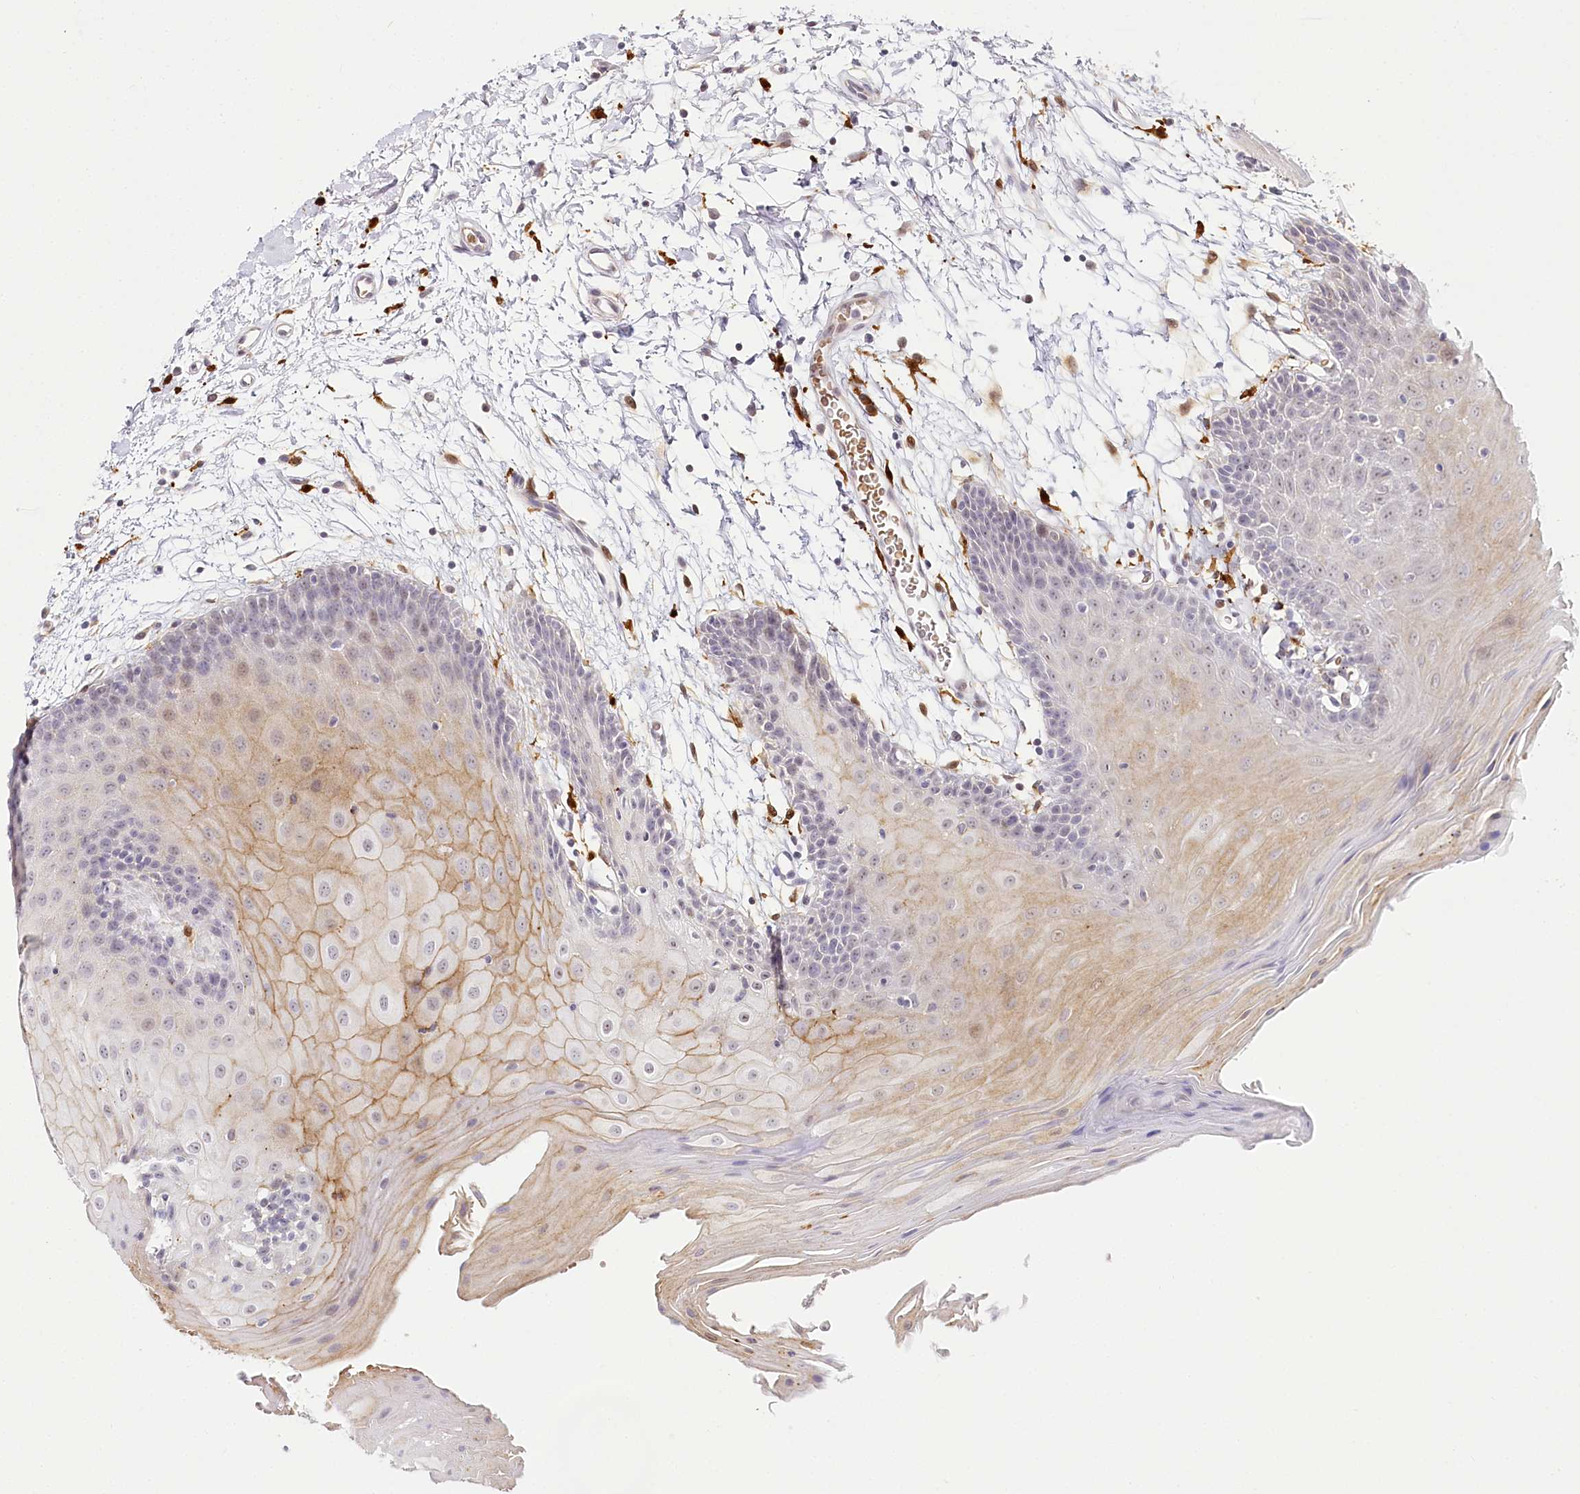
{"staining": {"intensity": "moderate", "quantity": "<25%", "location": "cytoplasmic/membranous,nuclear"}, "tissue": "oral mucosa", "cell_type": "Squamous epithelial cells", "image_type": "normal", "snomed": [{"axis": "morphology", "description": "Normal tissue, NOS"}, {"axis": "topography", "description": "Skeletal muscle"}, {"axis": "topography", "description": "Oral tissue"}, {"axis": "topography", "description": "Salivary gland"}, {"axis": "topography", "description": "Peripheral nerve tissue"}], "caption": "Protein analysis of unremarkable oral mucosa shows moderate cytoplasmic/membranous,nuclear positivity in about <25% of squamous epithelial cells. (IHC, brightfield microscopy, high magnification).", "gene": "WDR36", "patient": {"sex": "male", "age": 54}}